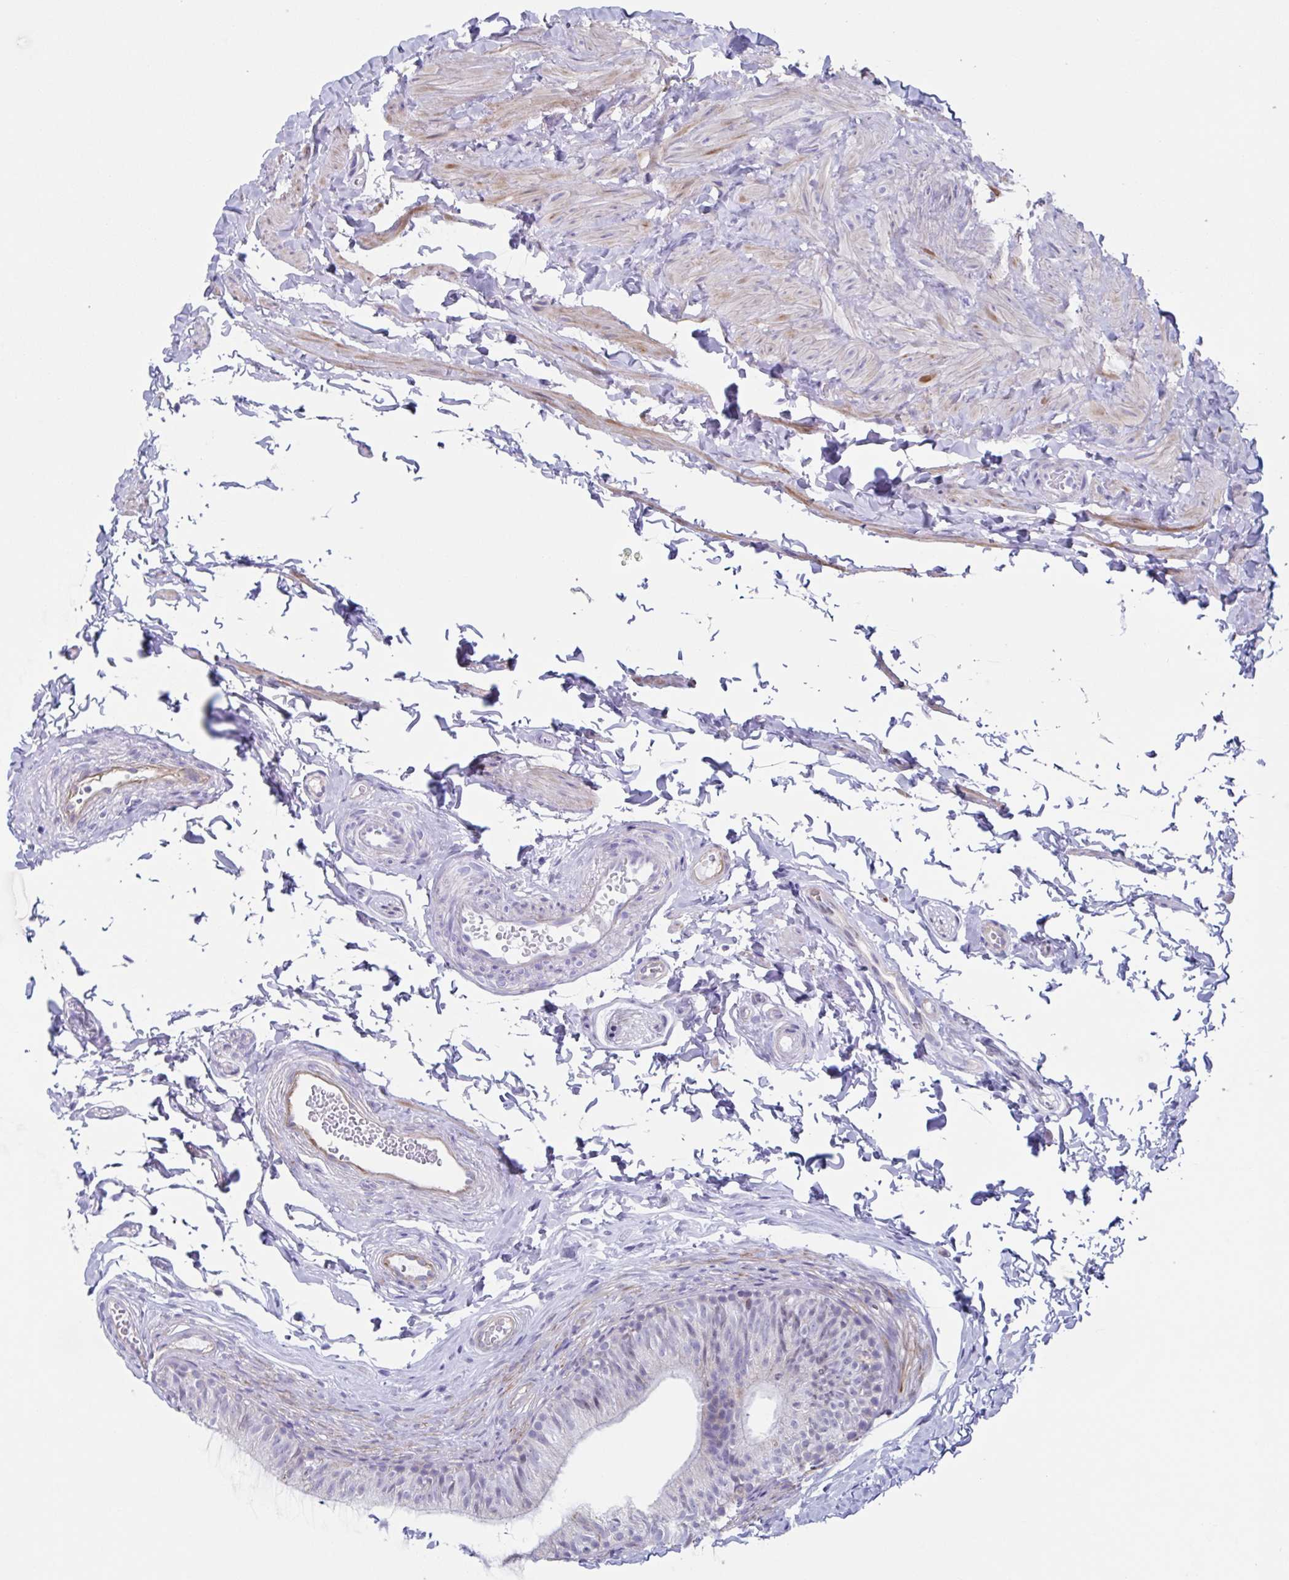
{"staining": {"intensity": "negative", "quantity": "none", "location": "none"}, "tissue": "epididymis", "cell_type": "Glandular cells", "image_type": "normal", "snomed": [{"axis": "morphology", "description": "Normal tissue, NOS"}, {"axis": "topography", "description": "Epididymis, spermatic cord, NOS"}, {"axis": "topography", "description": "Epididymis"}, {"axis": "topography", "description": "Peripheral nerve tissue"}], "caption": "Immunohistochemistry (IHC) of benign human epididymis exhibits no expression in glandular cells. The staining was performed using DAB to visualize the protein expression in brown, while the nuclei were stained in blue with hematoxylin (Magnification: 20x).", "gene": "PBOV1", "patient": {"sex": "male", "age": 29}}